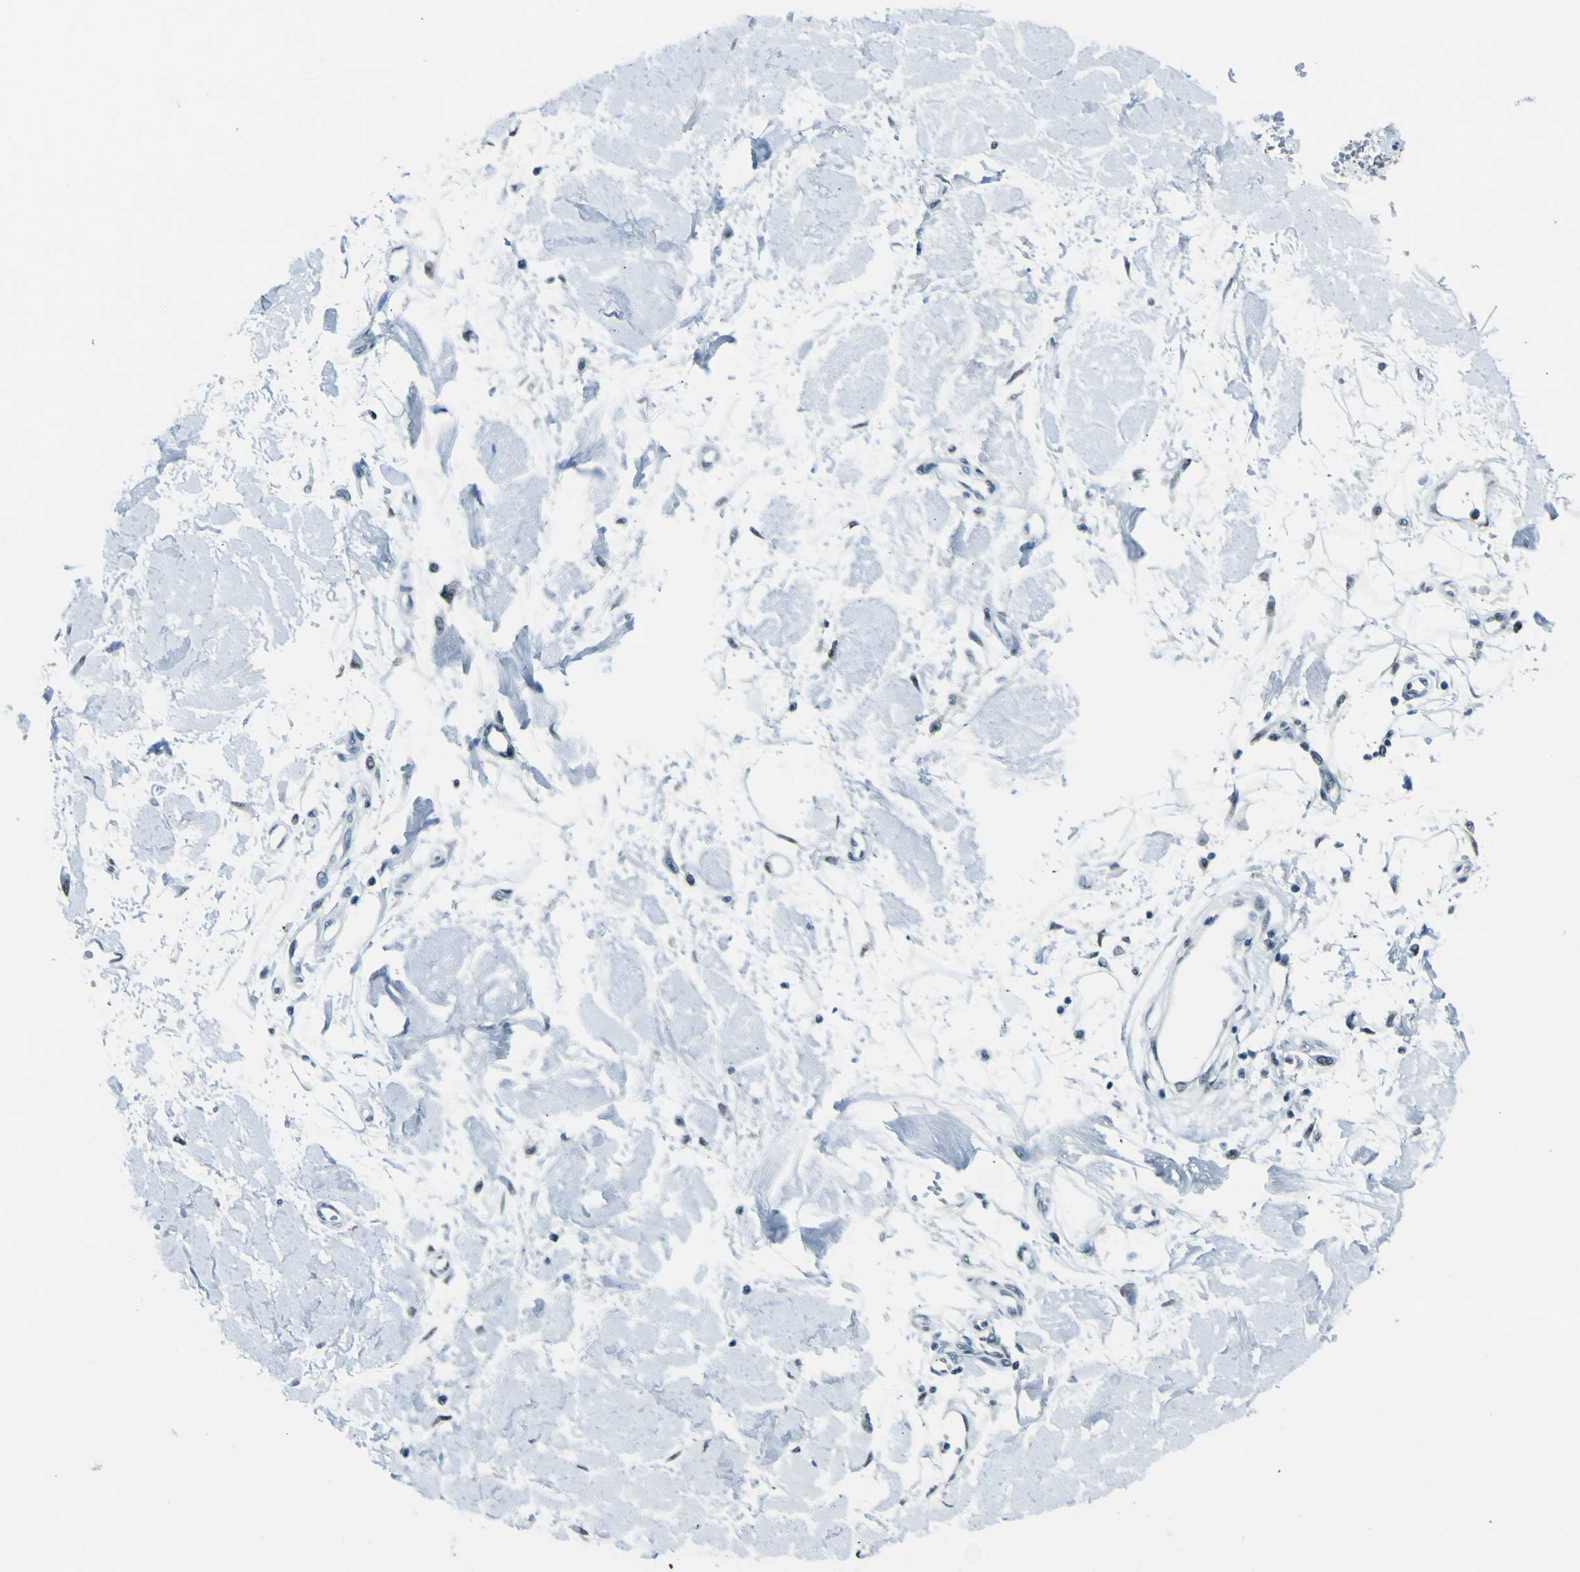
{"staining": {"intensity": "negative", "quantity": "none", "location": "none"}, "tissue": "adipose tissue", "cell_type": "Adipocytes", "image_type": "normal", "snomed": [{"axis": "morphology", "description": "Squamous cell carcinoma, NOS"}, {"axis": "topography", "description": "Skin"}], "caption": "The immunohistochemistry (IHC) histopathology image has no significant expression in adipocytes of adipose tissue. (Brightfield microscopy of DAB (3,3'-diaminobenzidine) immunohistochemistry (IHC) at high magnification).", "gene": "CEBPG", "patient": {"sex": "male", "age": 83}}